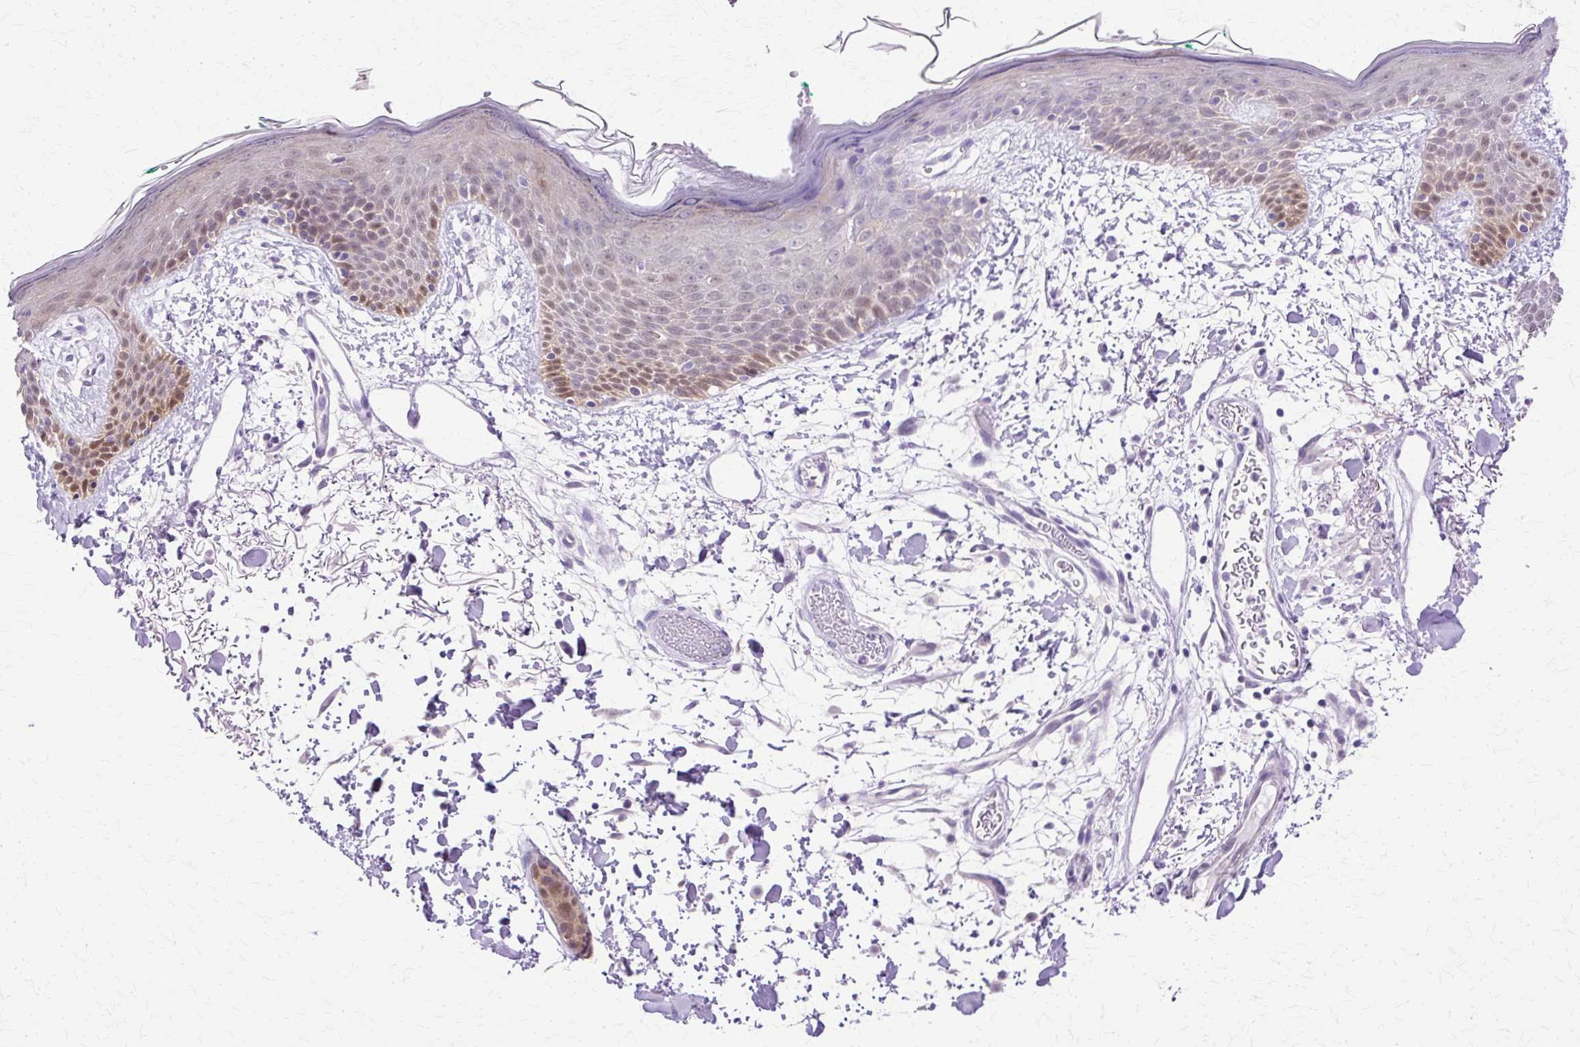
{"staining": {"intensity": "negative", "quantity": "none", "location": "none"}, "tissue": "skin", "cell_type": "Fibroblasts", "image_type": "normal", "snomed": [{"axis": "morphology", "description": "Normal tissue, NOS"}, {"axis": "topography", "description": "Skin"}], "caption": "Photomicrograph shows no protein expression in fibroblasts of benign skin.", "gene": "HSPA1A", "patient": {"sex": "male", "age": 79}}